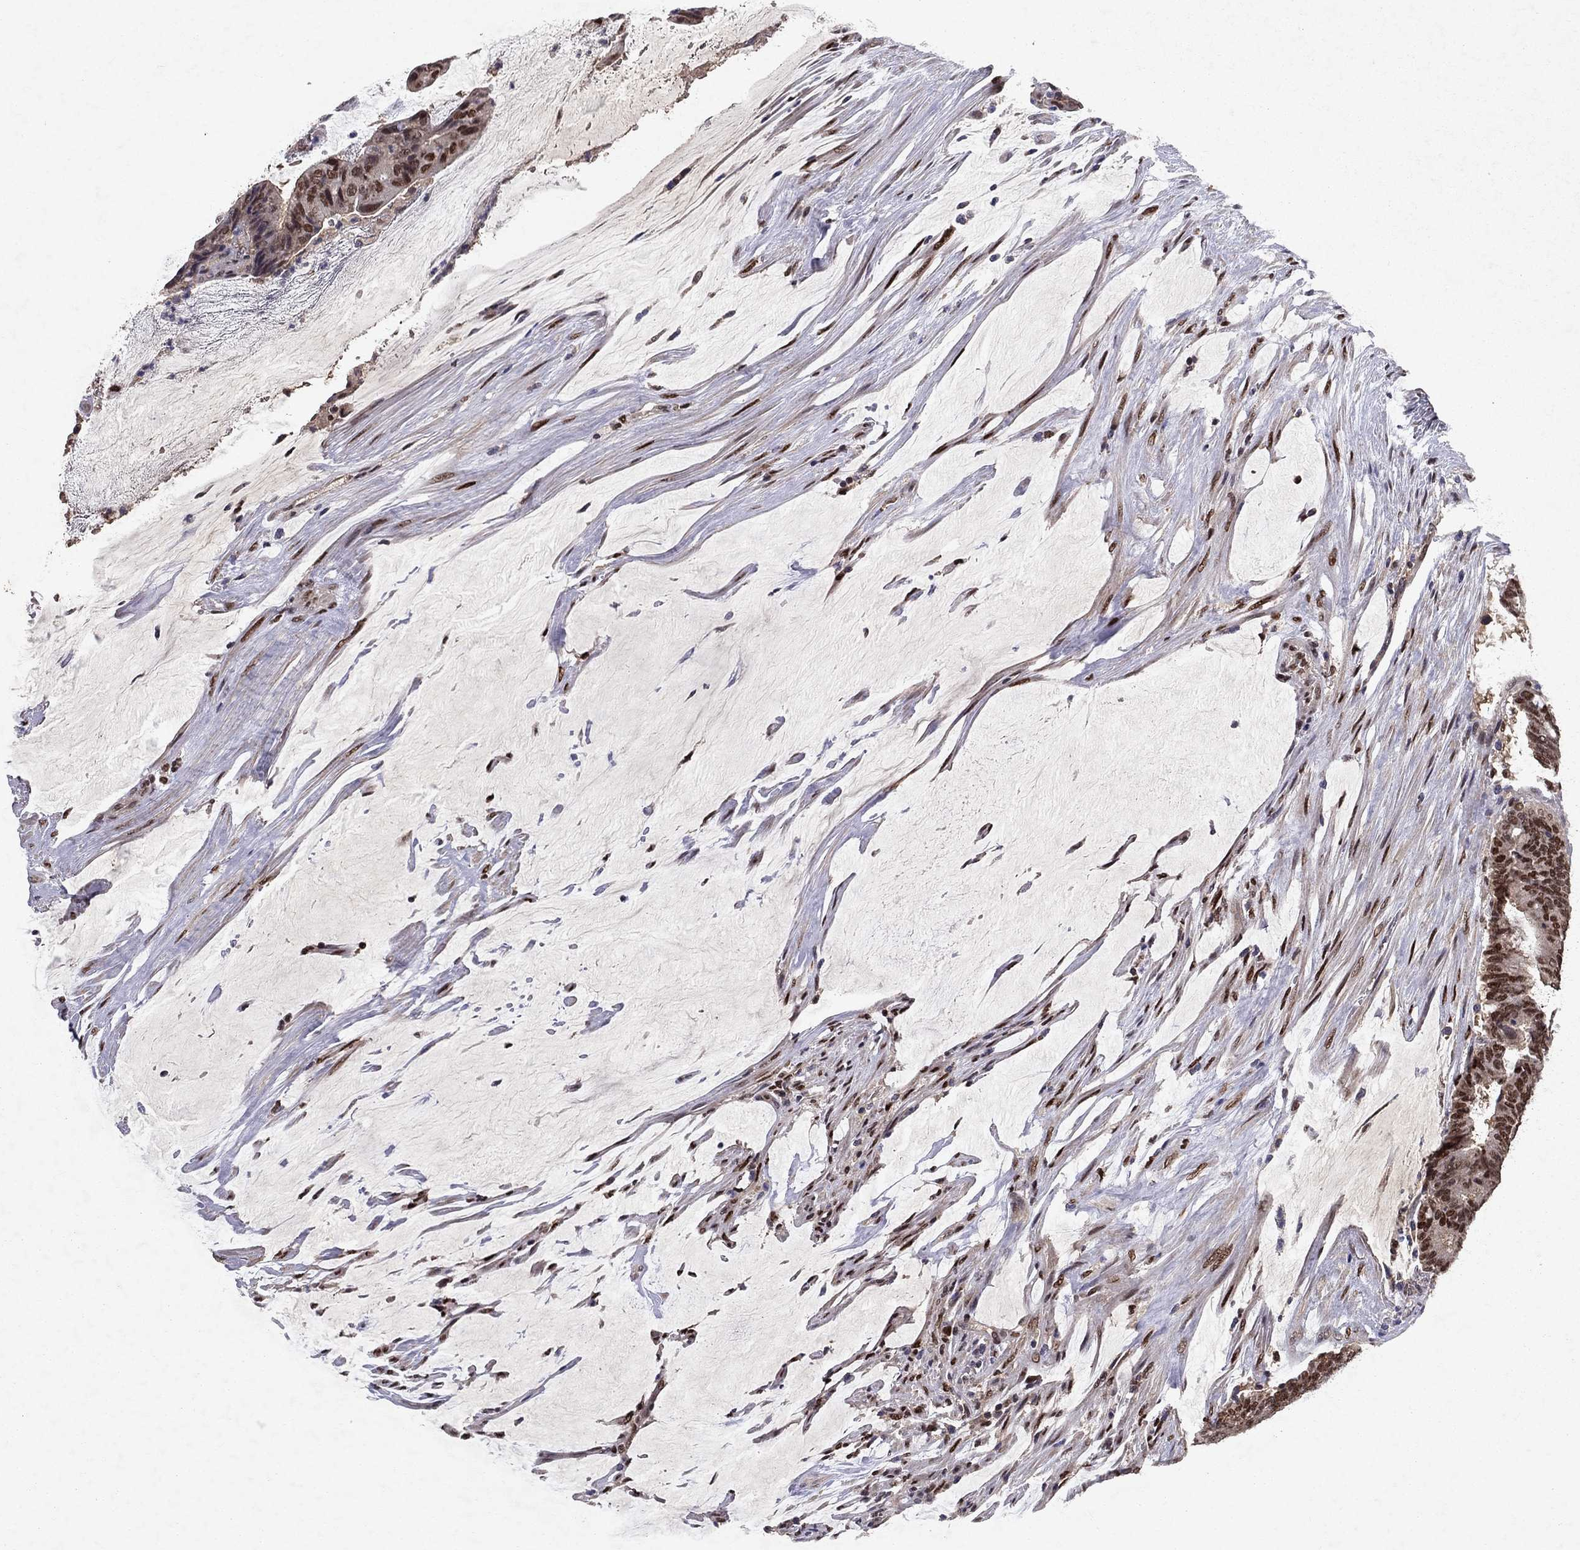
{"staining": {"intensity": "strong", "quantity": ">75%", "location": "nuclear"}, "tissue": "colorectal cancer", "cell_type": "Tumor cells", "image_type": "cancer", "snomed": [{"axis": "morphology", "description": "Adenocarcinoma, NOS"}, {"axis": "topography", "description": "Colon"}], "caption": "Colorectal cancer (adenocarcinoma) stained for a protein demonstrates strong nuclear positivity in tumor cells.", "gene": "CRTC1", "patient": {"sex": "female", "age": 43}}